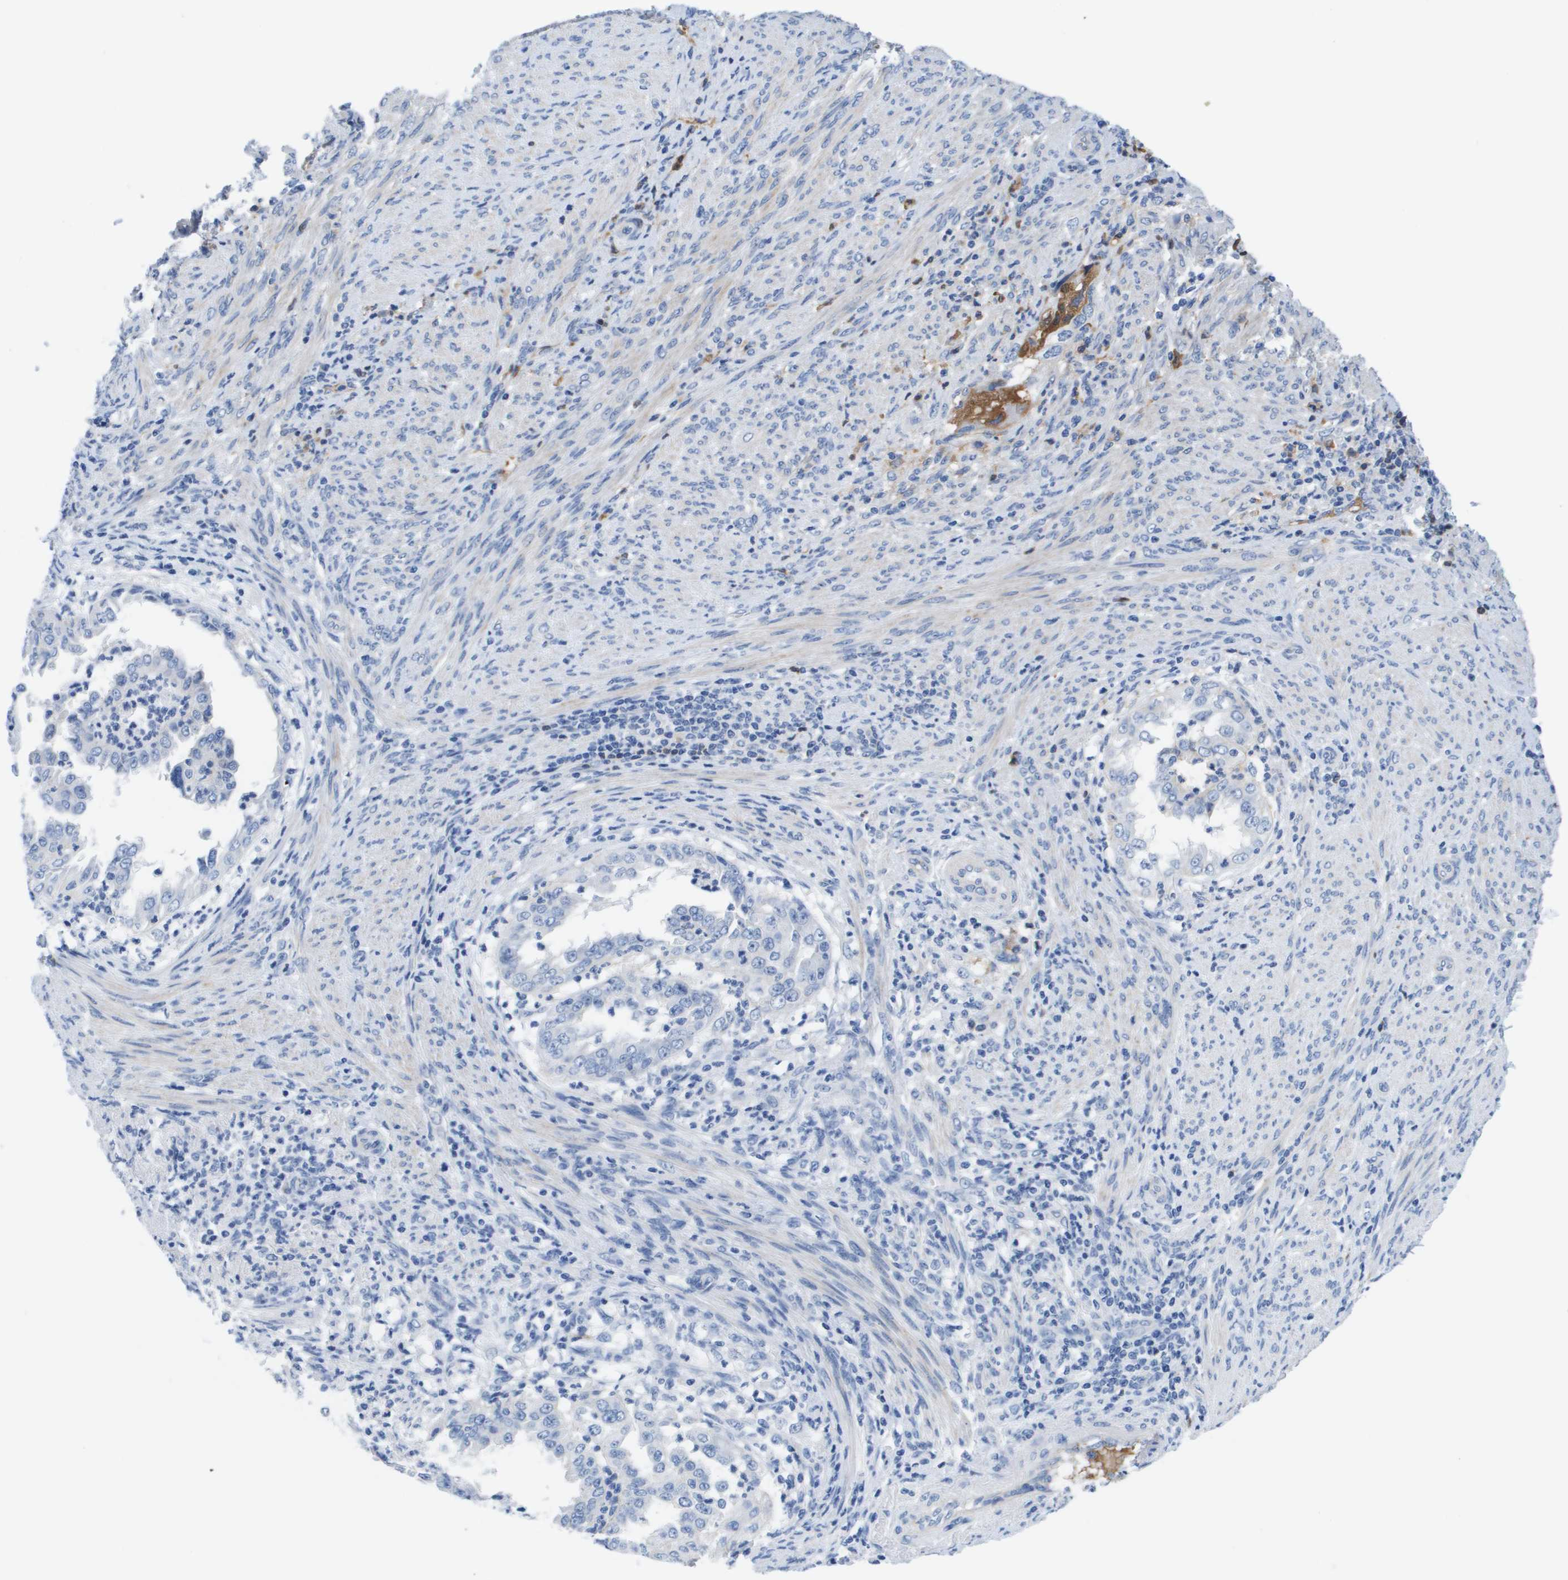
{"staining": {"intensity": "negative", "quantity": "none", "location": "none"}, "tissue": "endometrial cancer", "cell_type": "Tumor cells", "image_type": "cancer", "snomed": [{"axis": "morphology", "description": "Adenocarcinoma, NOS"}, {"axis": "topography", "description": "Endometrium"}], "caption": "Endometrial adenocarcinoma was stained to show a protein in brown. There is no significant expression in tumor cells.", "gene": "APOA1", "patient": {"sex": "female", "age": 85}}